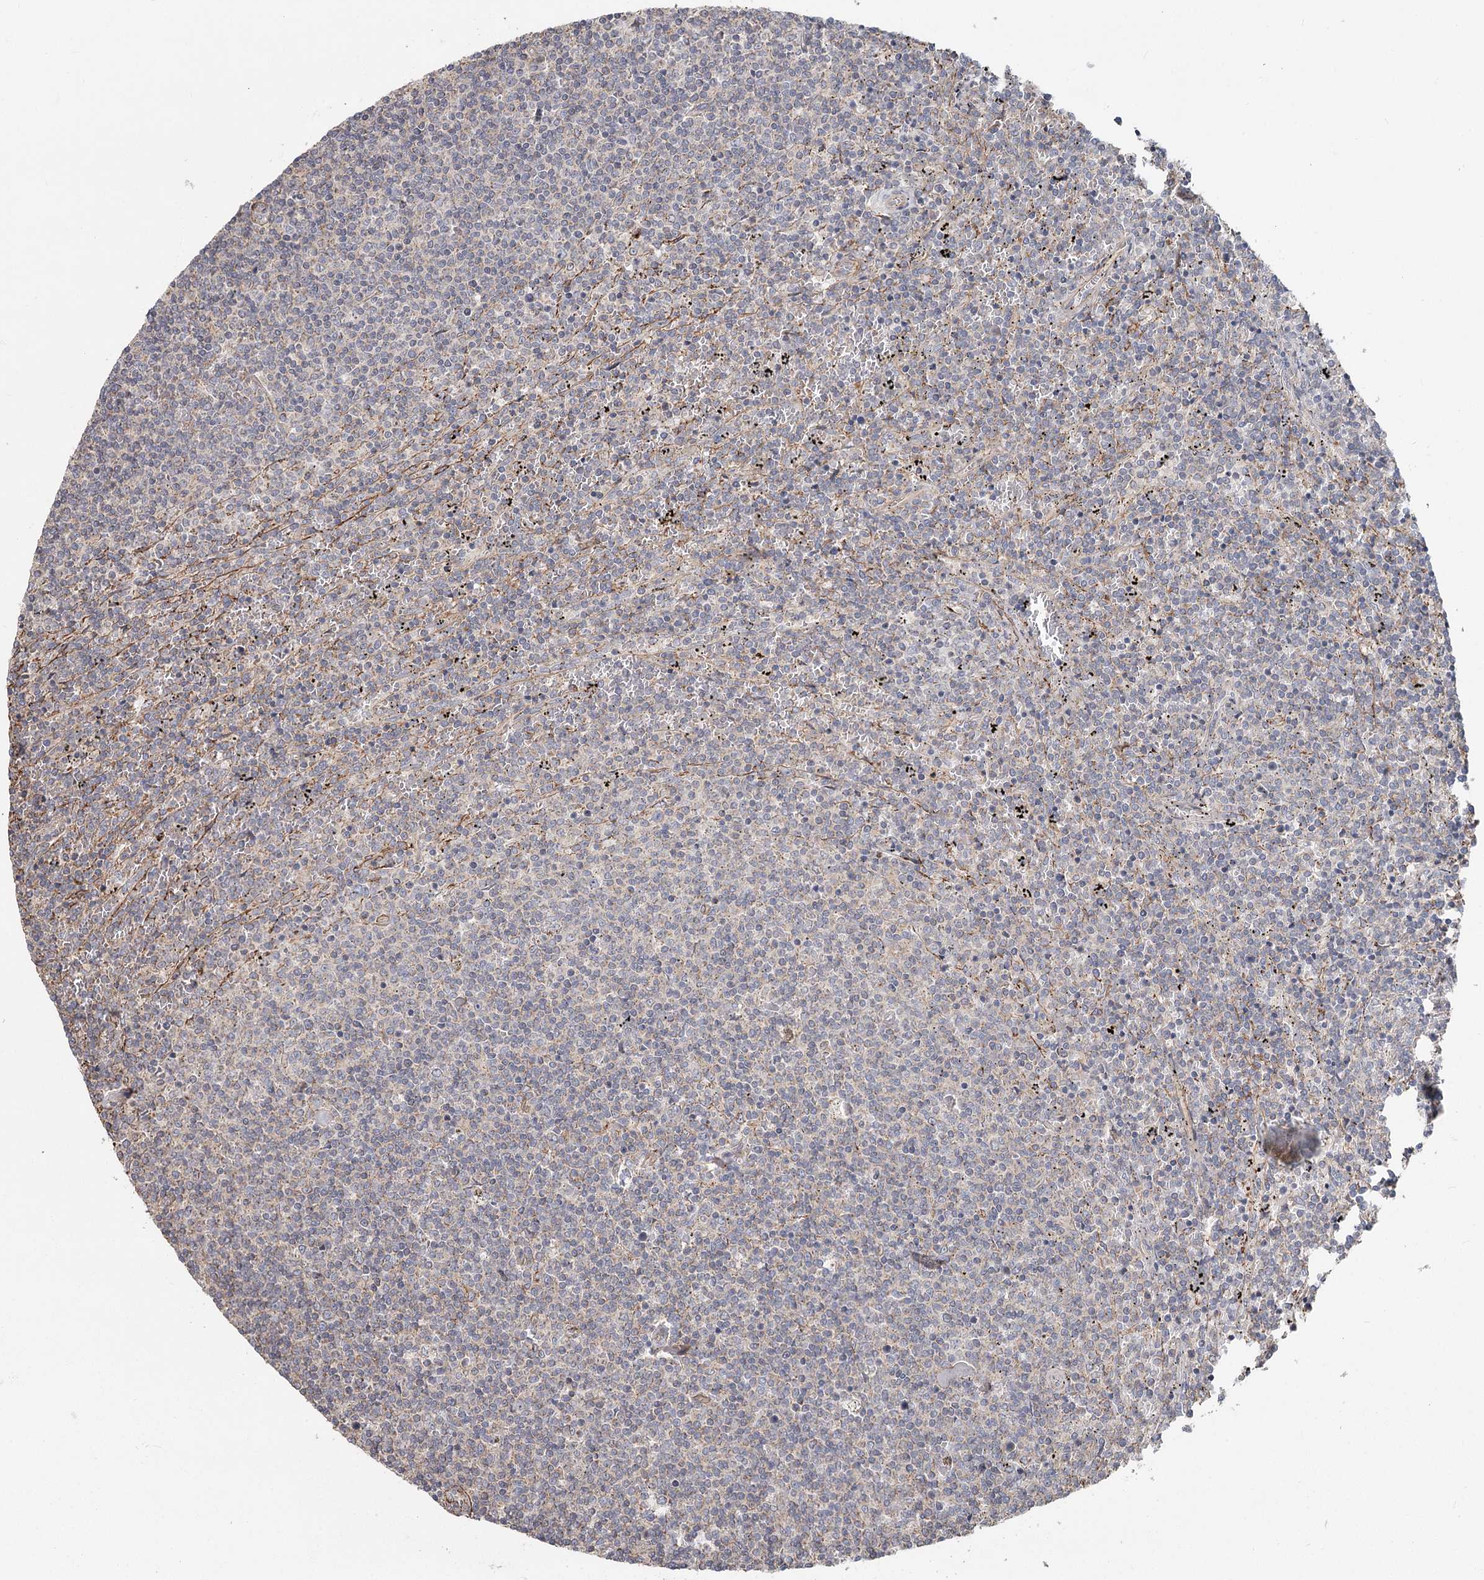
{"staining": {"intensity": "negative", "quantity": "none", "location": "none"}, "tissue": "lymphoma", "cell_type": "Tumor cells", "image_type": "cancer", "snomed": [{"axis": "morphology", "description": "Malignant lymphoma, non-Hodgkin's type, Low grade"}, {"axis": "topography", "description": "Spleen"}], "caption": "This is an IHC micrograph of low-grade malignant lymphoma, non-Hodgkin's type. There is no staining in tumor cells.", "gene": "DHRS9", "patient": {"sex": "female", "age": 50}}